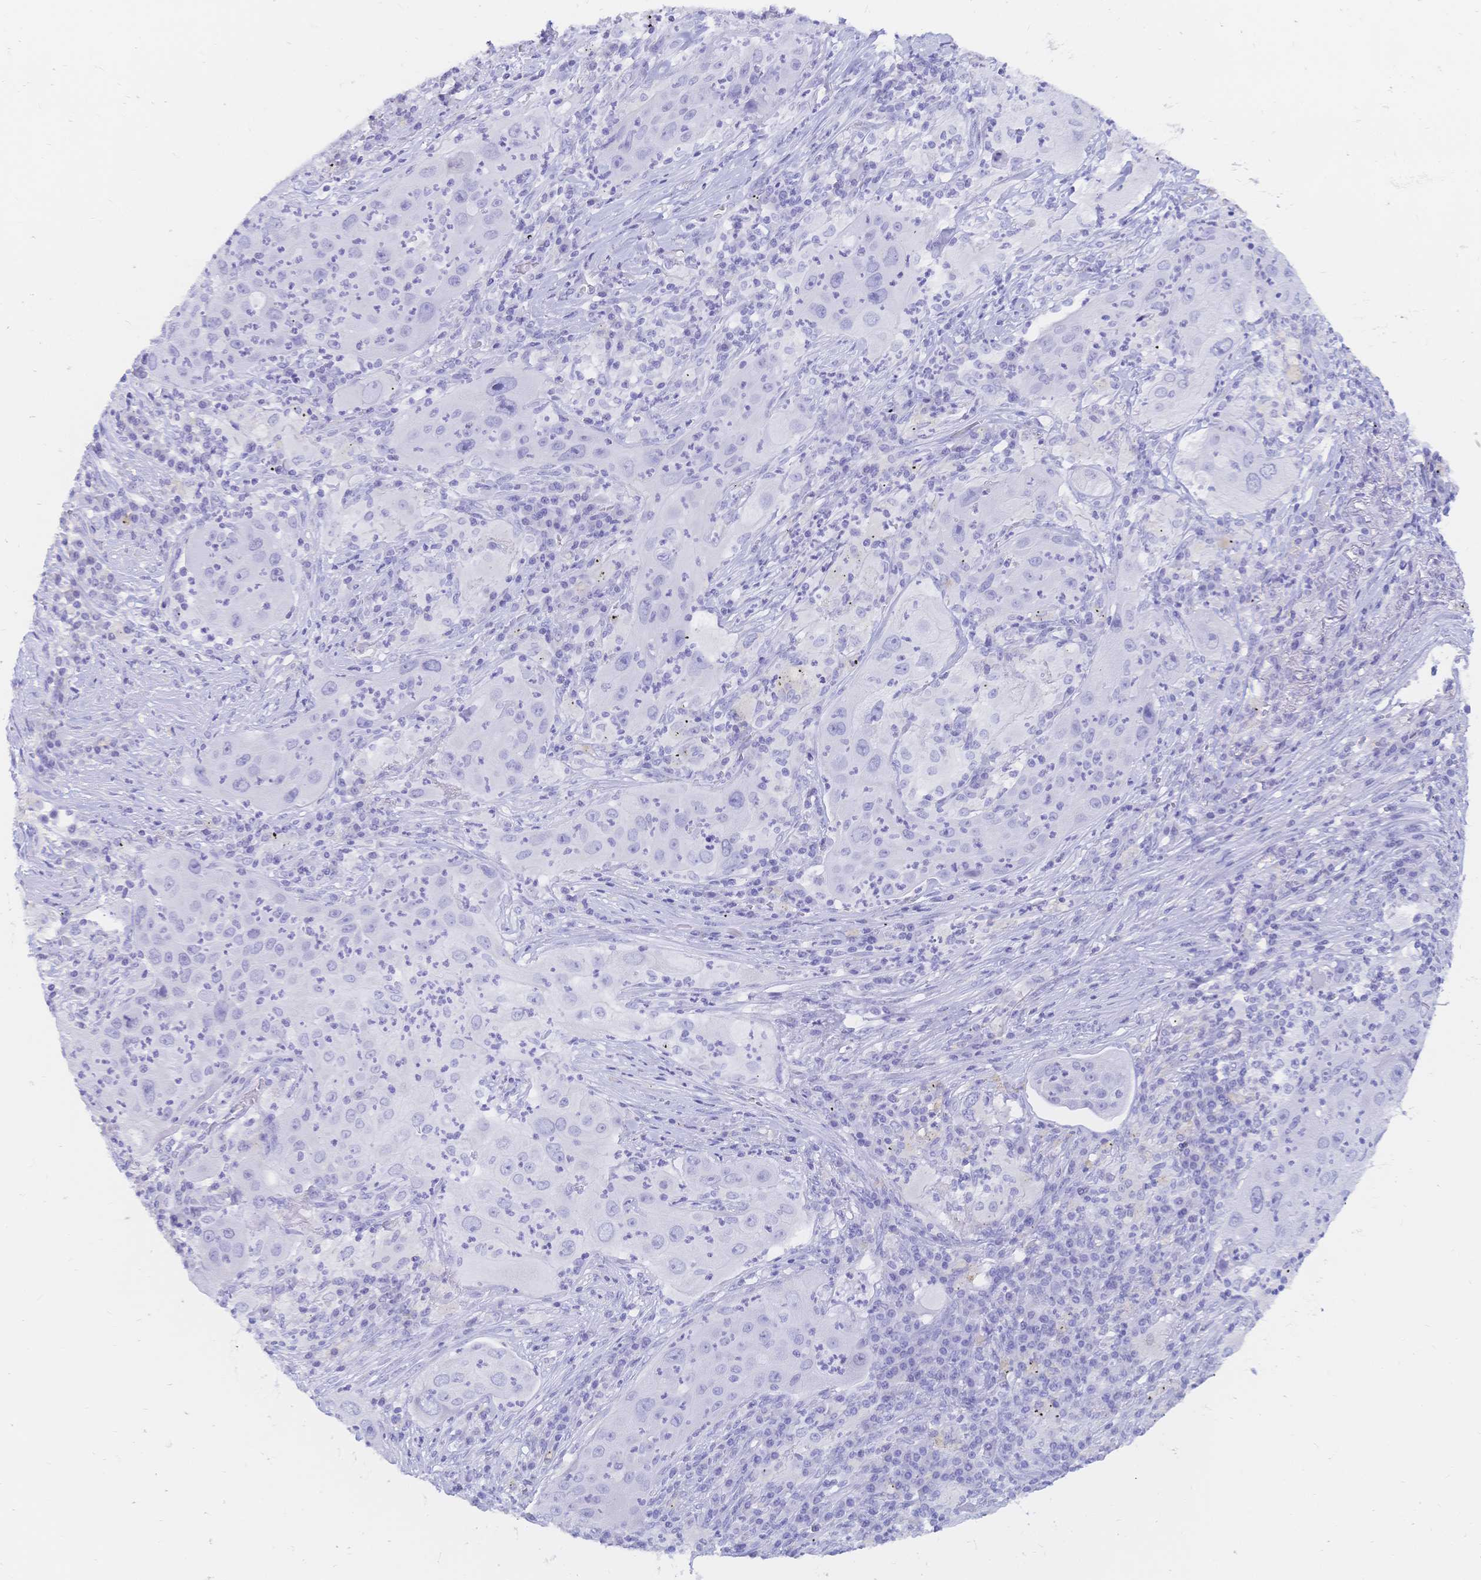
{"staining": {"intensity": "negative", "quantity": "none", "location": "none"}, "tissue": "lung cancer", "cell_type": "Tumor cells", "image_type": "cancer", "snomed": [{"axis": "morphology", "description": "Squamous cell carcinoma, NOS"}, {"axis": "topography", "description": "Lung"}], "caption": "DAB immunohistochemical staining of lung squamous cell carcinoma exhibits no significant staining in tumor cells. The staining is performed using DAB (3,3'-diaminobenzidine) brown chromogen with nuclei counter-stained in using hematoxylin.", "gene": "MEP1B", "patient": {"sex": "female", "age": 59}}